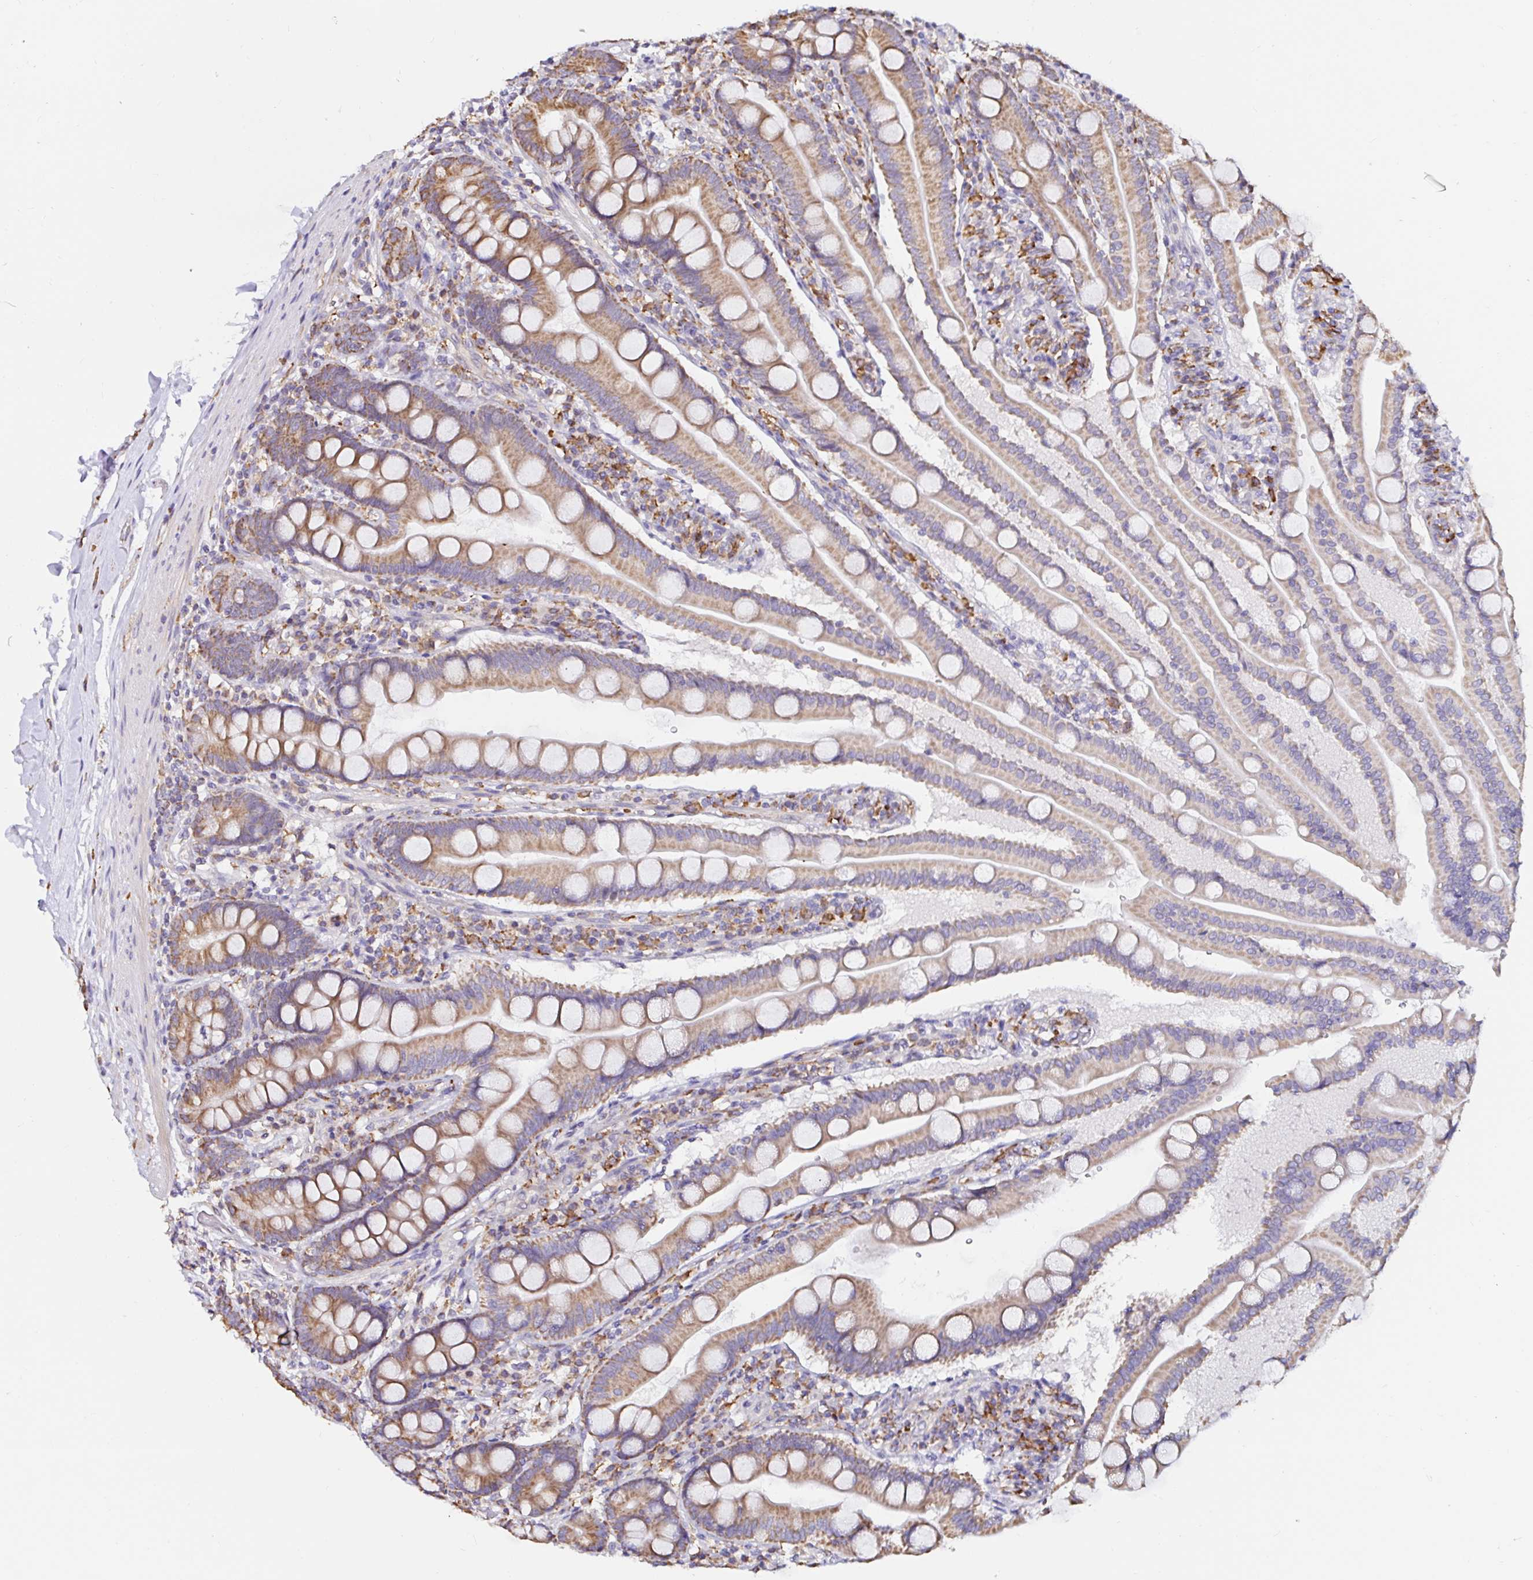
{"staining": {"intensity": "moderate", "quantity": "25%-75%", "location": "cytoplasmic/membranous"}, "tissue": "duodenum", "cell_type": "Glandular cells", "image_type": "normal", "snomed": [{"axis": "morphology", "description": "Normal tissue, NOS"}, {"axis": "topography", "description": "Duodenum"}], "caption": "This histopathology image exhibits immunohistochemistry staining of benign human duodenum, with medium moderate cytoplasmic/membranous staining in approximately 25%-75% of glandular cells.", "gene": "MSR1", "patient": {"sex": "female", "age": 67}}